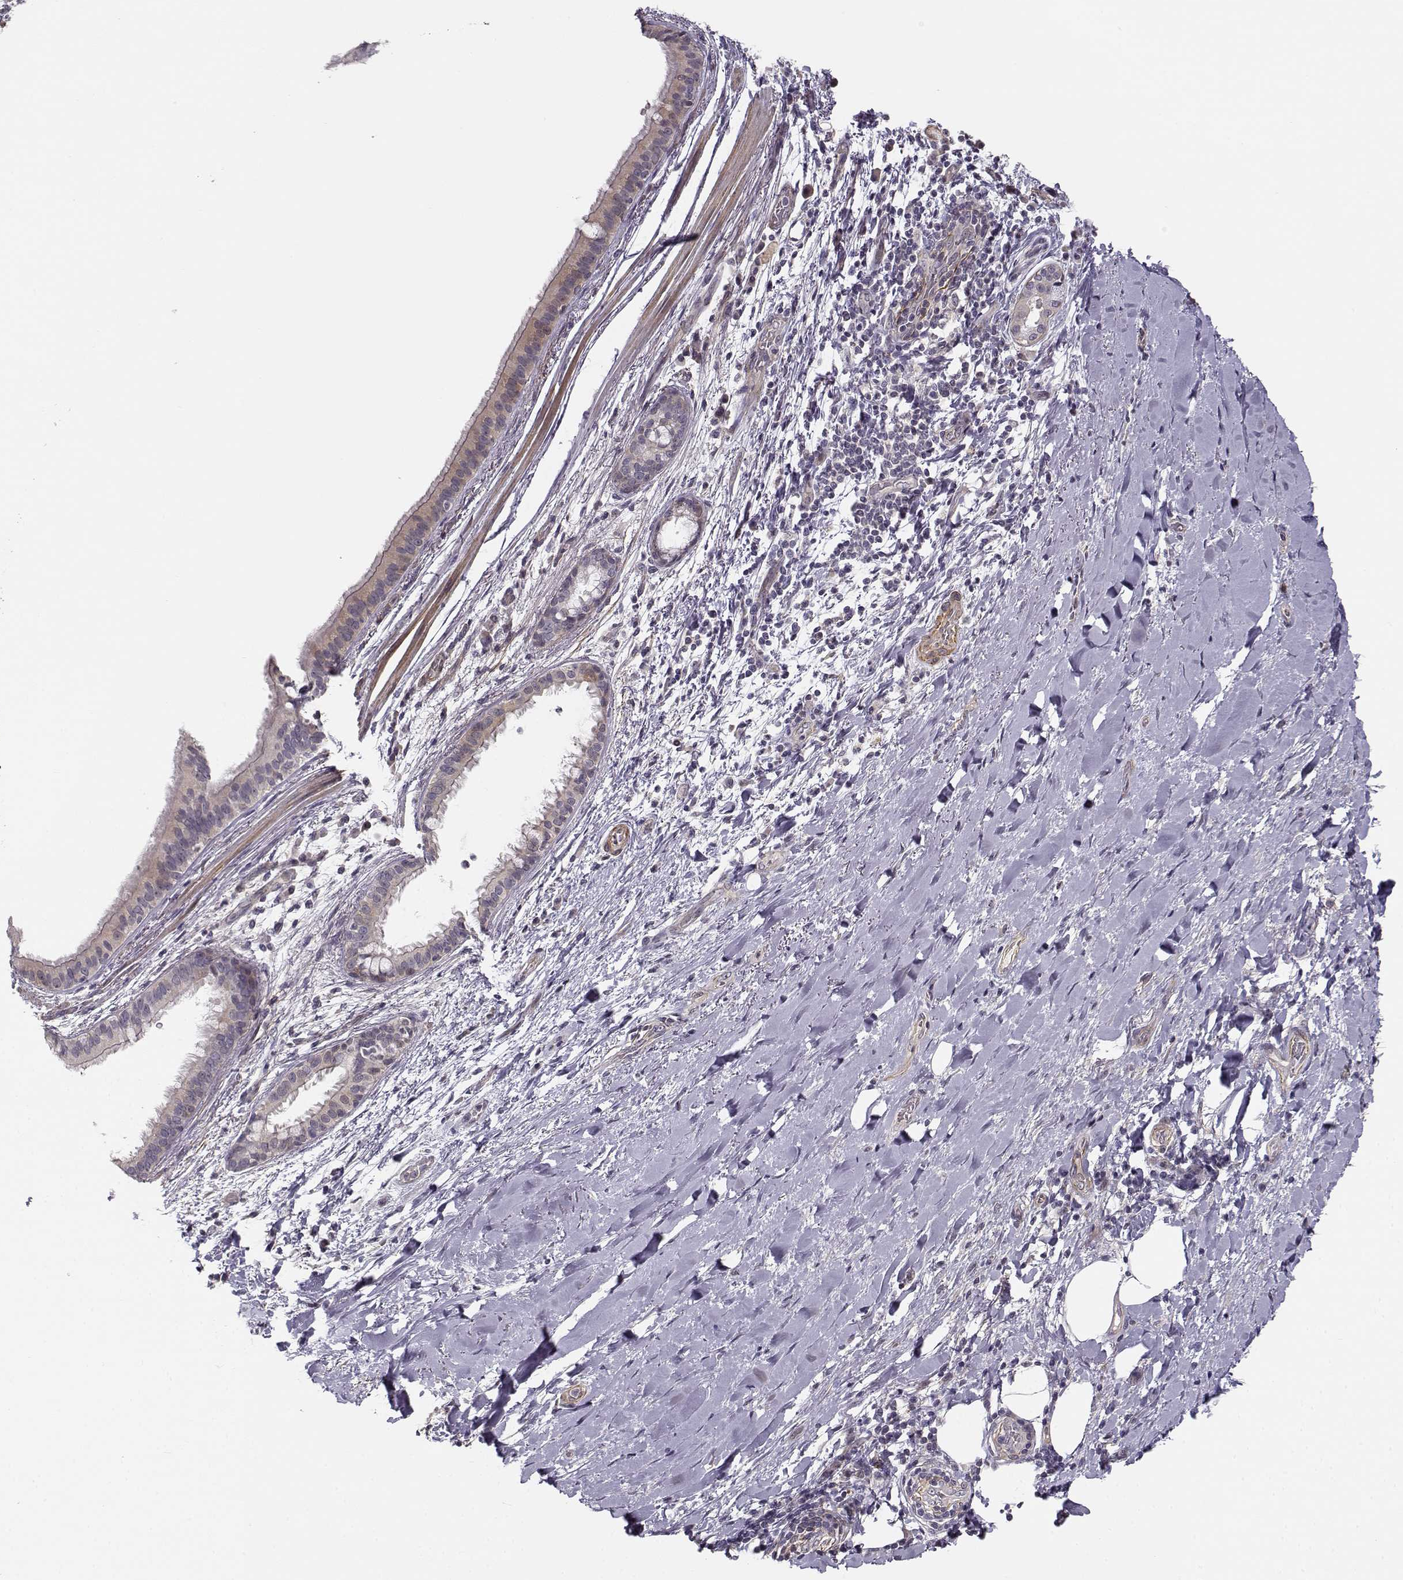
{"staining": {"intensity": "weak", "quantity": ">75%", "location": "cytoplasmic/membranous"}, "tissue": "bronchus", "cell_type": "Respiratory epithelial cells", "image_type": "normal", "snomed": [{"axis": "morphology", "description": "Normal tissue, NOS"}, {"axis": "morphology", "description": "Squamous cell carcinoma, NOS"}, {"axis": "topography", "description": "Bronchus"}, {"axis": "topography", "description": "Lung"}], "caption": "About >75% of respiratory epithelial cells in unremarkable human bronchus exhibit weak cytoplasmic/membranous protein expression as visualized by brown immunohistochemical staining.", "gene": "RGS9BP", "patient": {"sex": "male", "age": 69}}